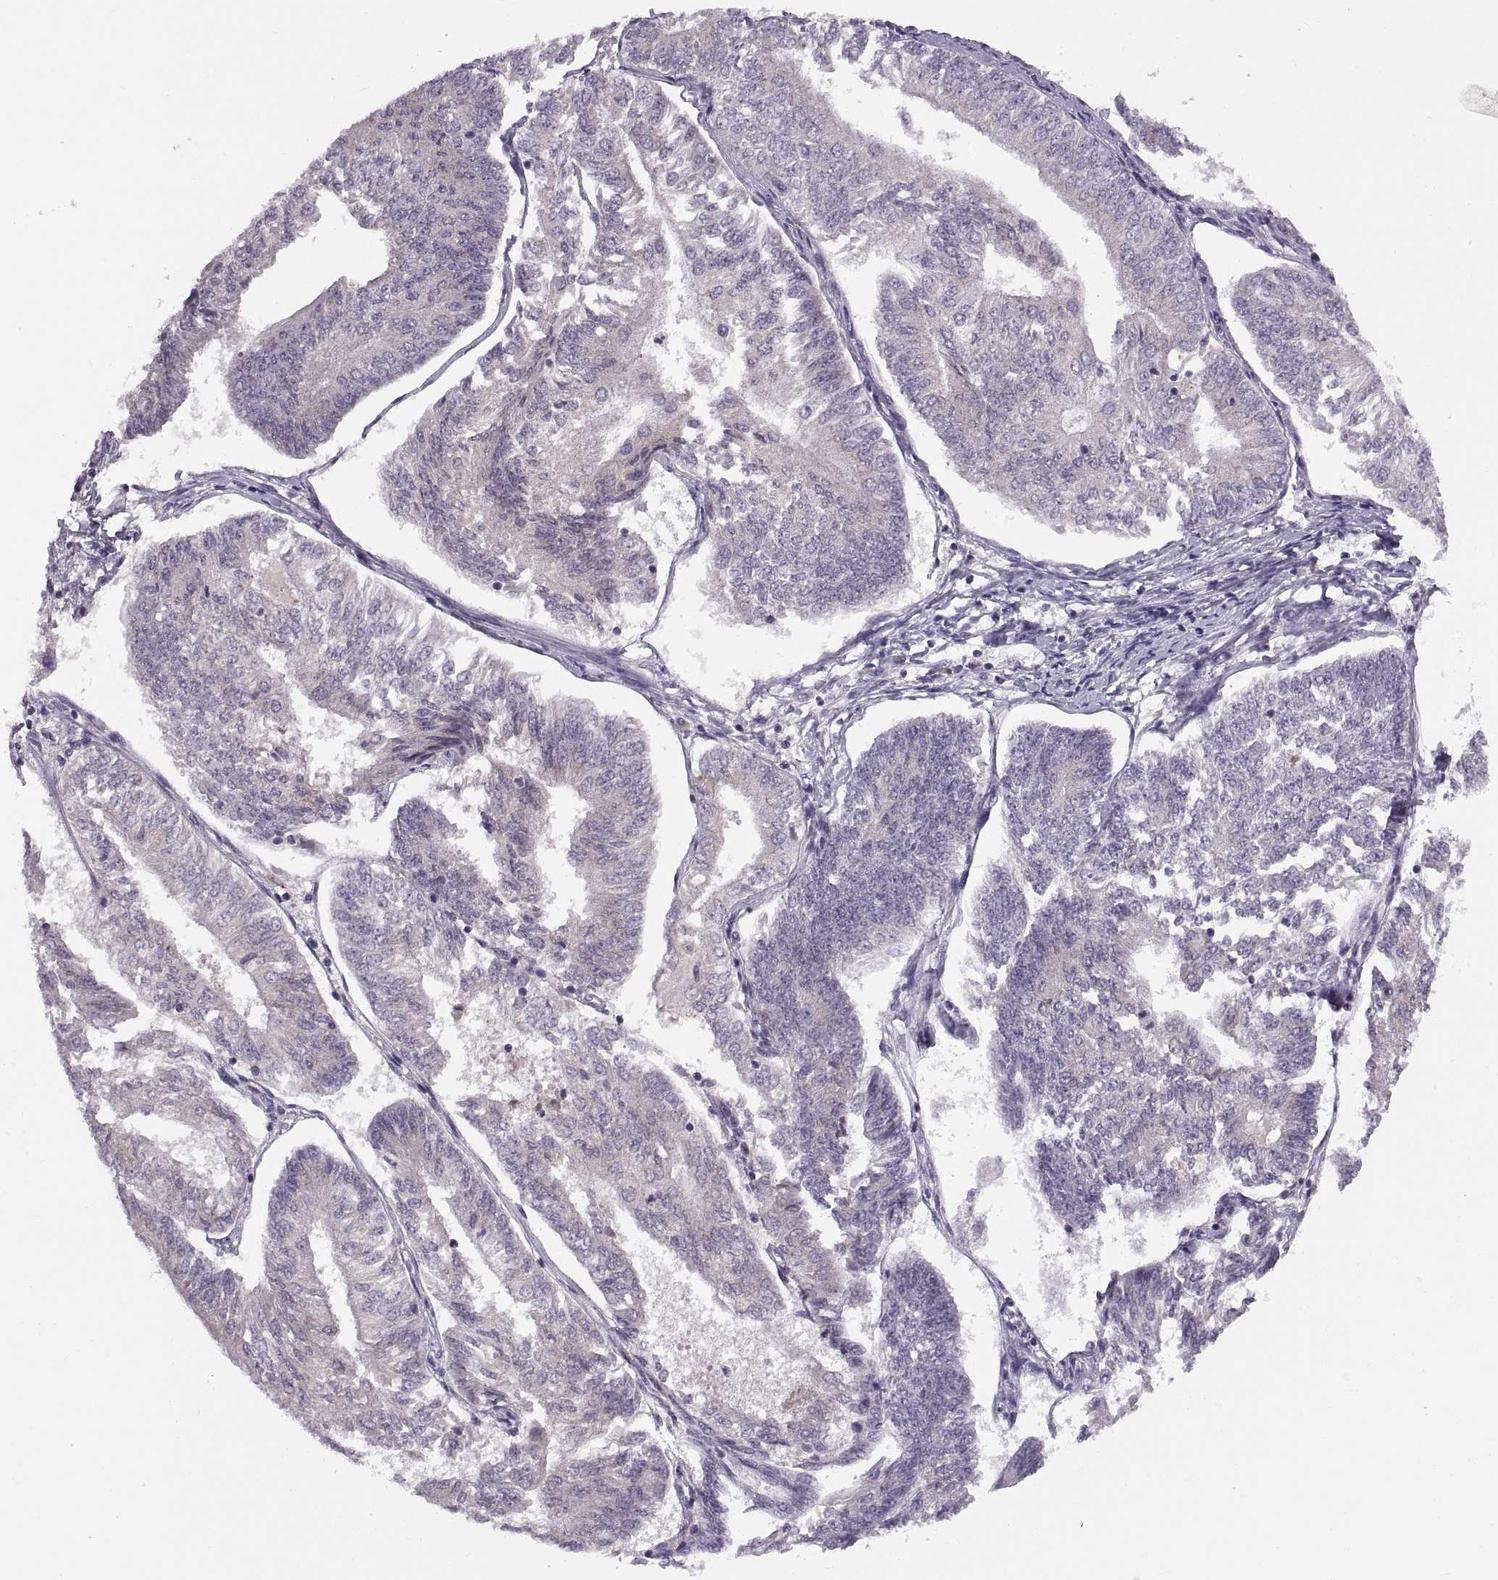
{"staining": {"intensity": "negative", "quantity": "none", "location": "none"}, "tissue": "endometrial cancer", "cell_type": "Tumor cells", "image_type": "cancer", "snomed": [{"axis": "morphology", "description": "Adenocarcinoma, NOS"}, {"axis": "topography", "description": "Endometrium"}], "caption": "Immunohistochemical staining of human endometrial adenocarcinoma exhibits no significant positivity in tumor cells.", "gene": "ADH6", "patient": {"sex": "female", "age": 58}}